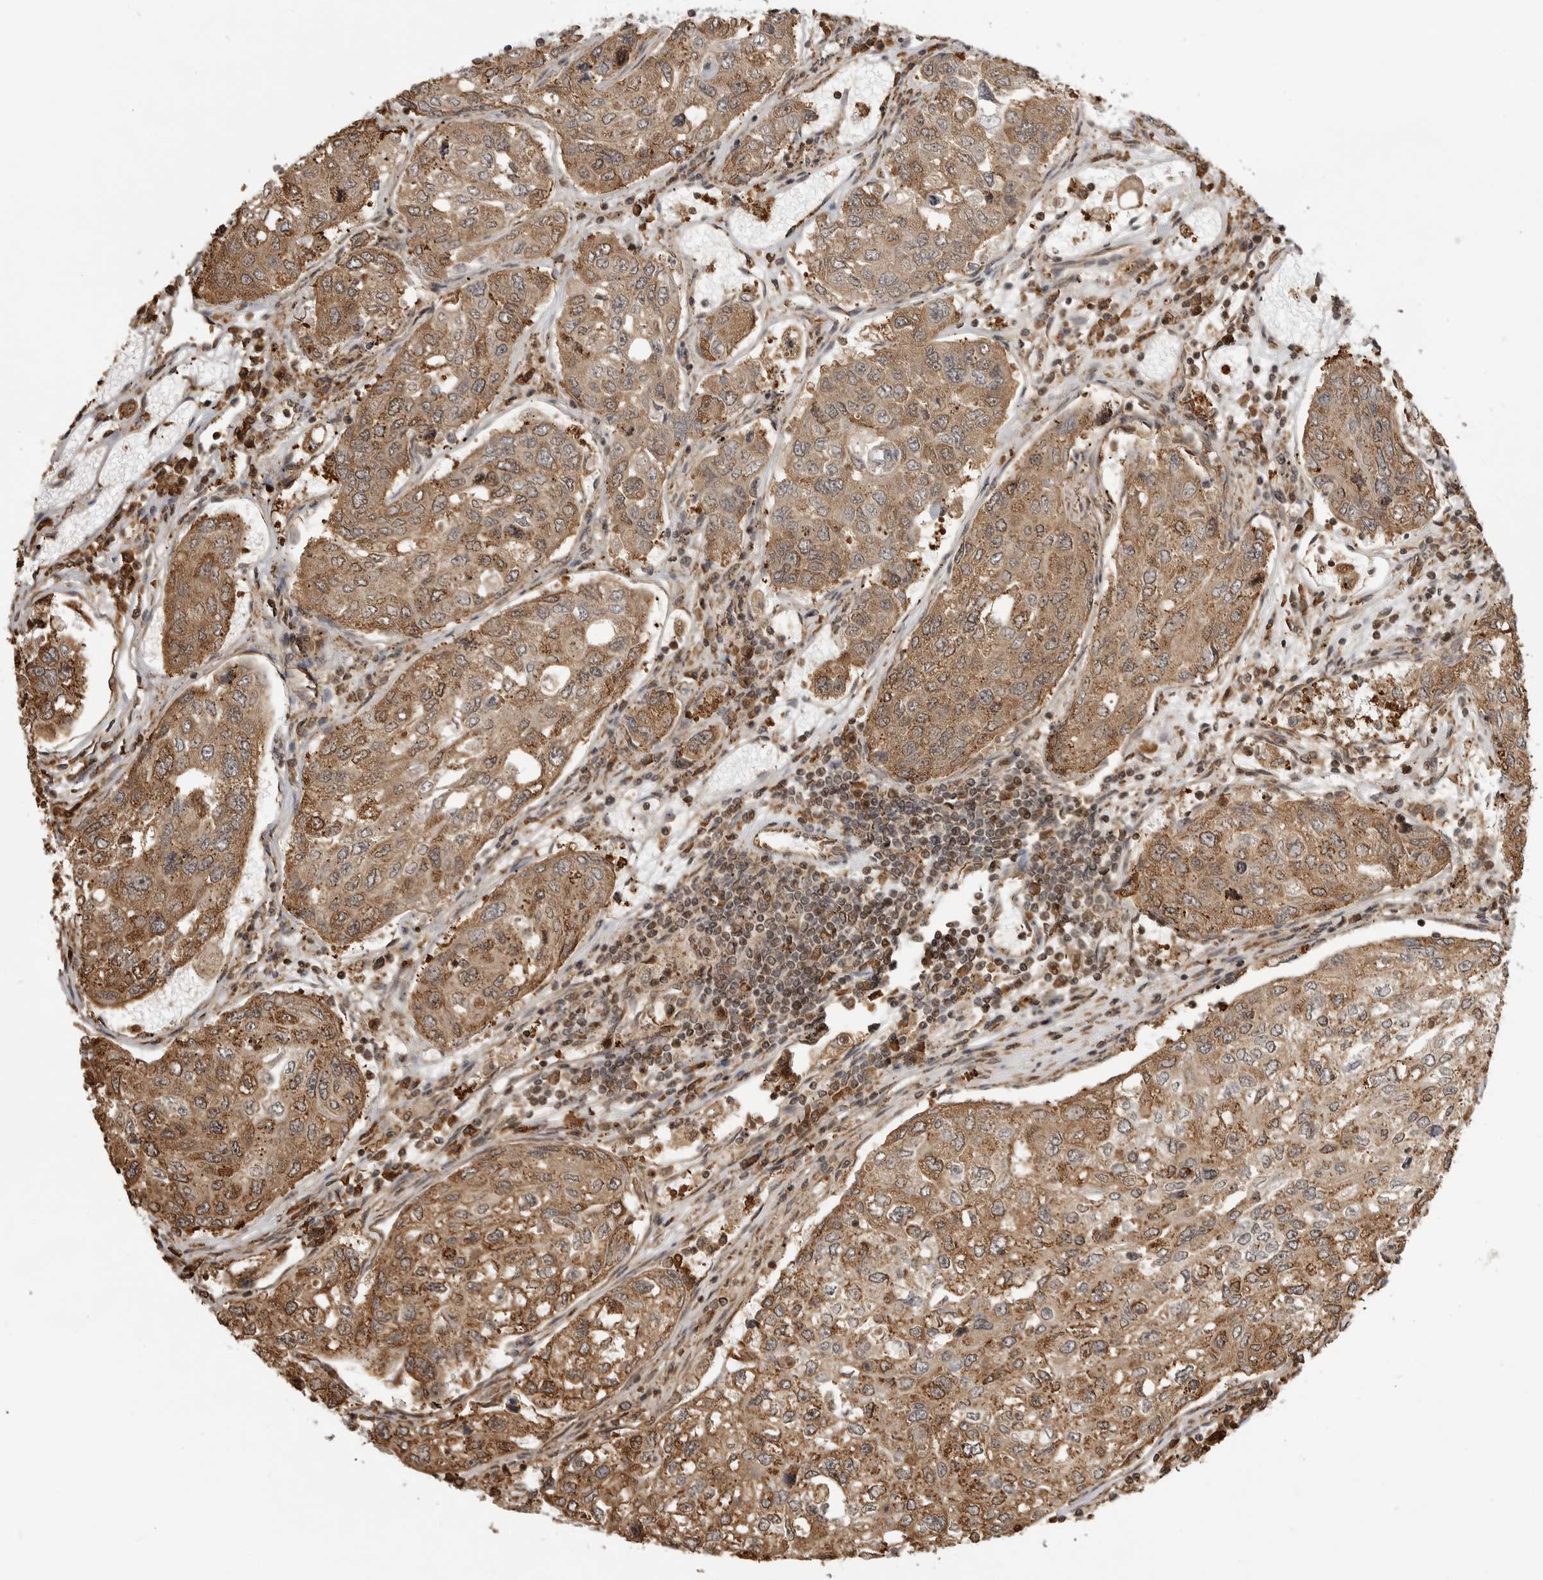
{"staining": {"intensity": "moderate", "quantity": ">75%", "location": "cytoplasmic/membranous"}, "tissue": "urothelial cancer", "cell_type": "Tumor cells", "image_type": "cancer", "snomed": [{"axis": "morphology", "description": "Urothelial carcinoma, High grade"}, {"axis": "topography", "description": "Lymph node"}, {"axis": "topography", "description": "Urinary bladder"}], "caption": "Protein analysis of urothelial cancer tissue shows moderate cytoplasmic/membranous positivity in about >75% of tumor cells.", "gene": "BMP2K", "patient": {"sex": "male", "age": 51}}